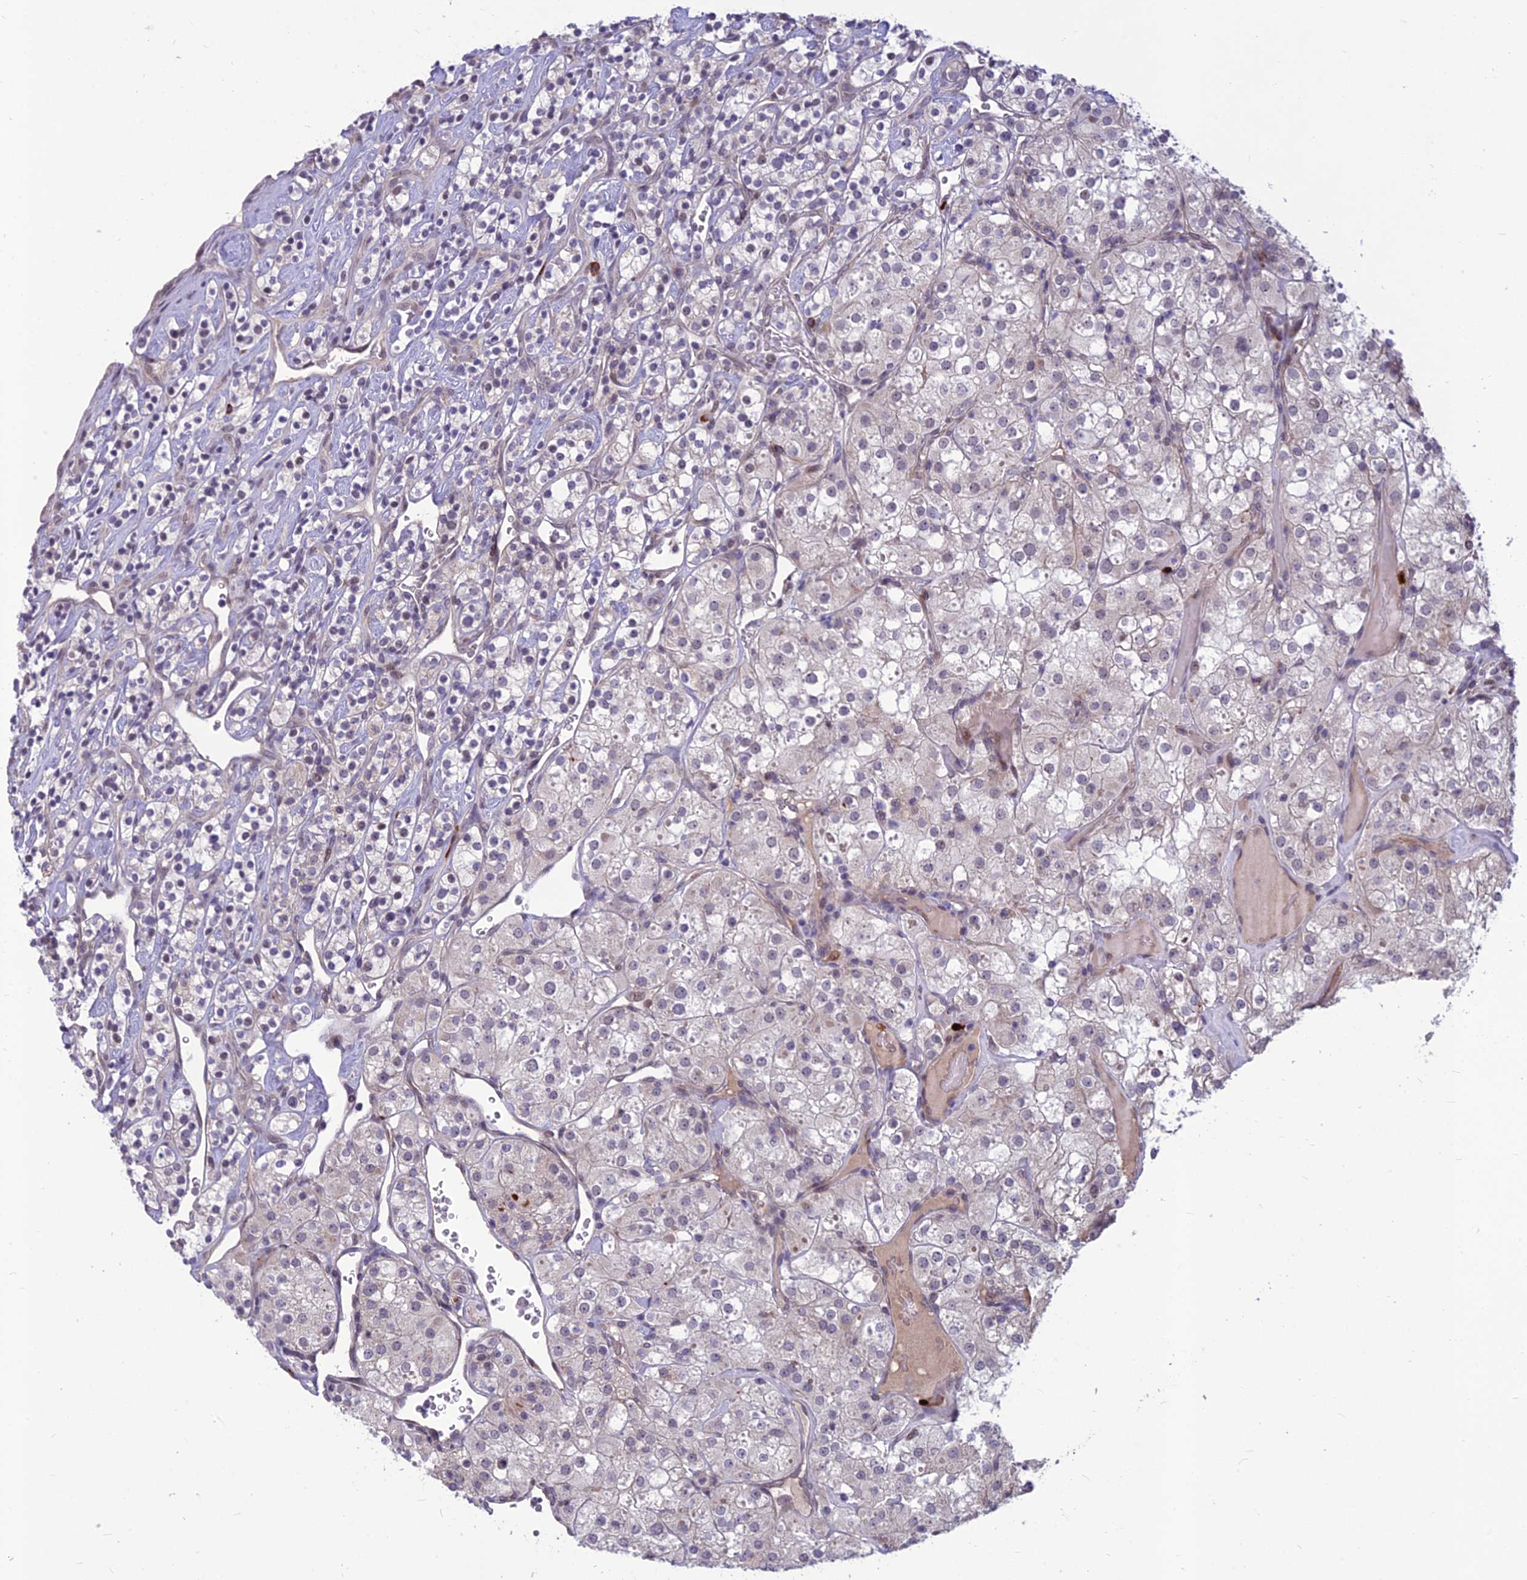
{"staining": {"intensity": "negative", "quantity": "none", "location": "none"}, "tissue": "renal cancer", "cell_type": "Tumor cells", "image_type": "cancer", "snomed": [{"axis": "morphology", "description": "Adenocarcinoma, NOS"}, {"axis": "topography", "description": "Kidney"}], "caption": "Immunohistochemistry (IHC) of adenocarcinoma (renal) exhibits no positivity in tumor cells.", "gene": "FBRS", "patient": {"sex": "male", "age": 77}}